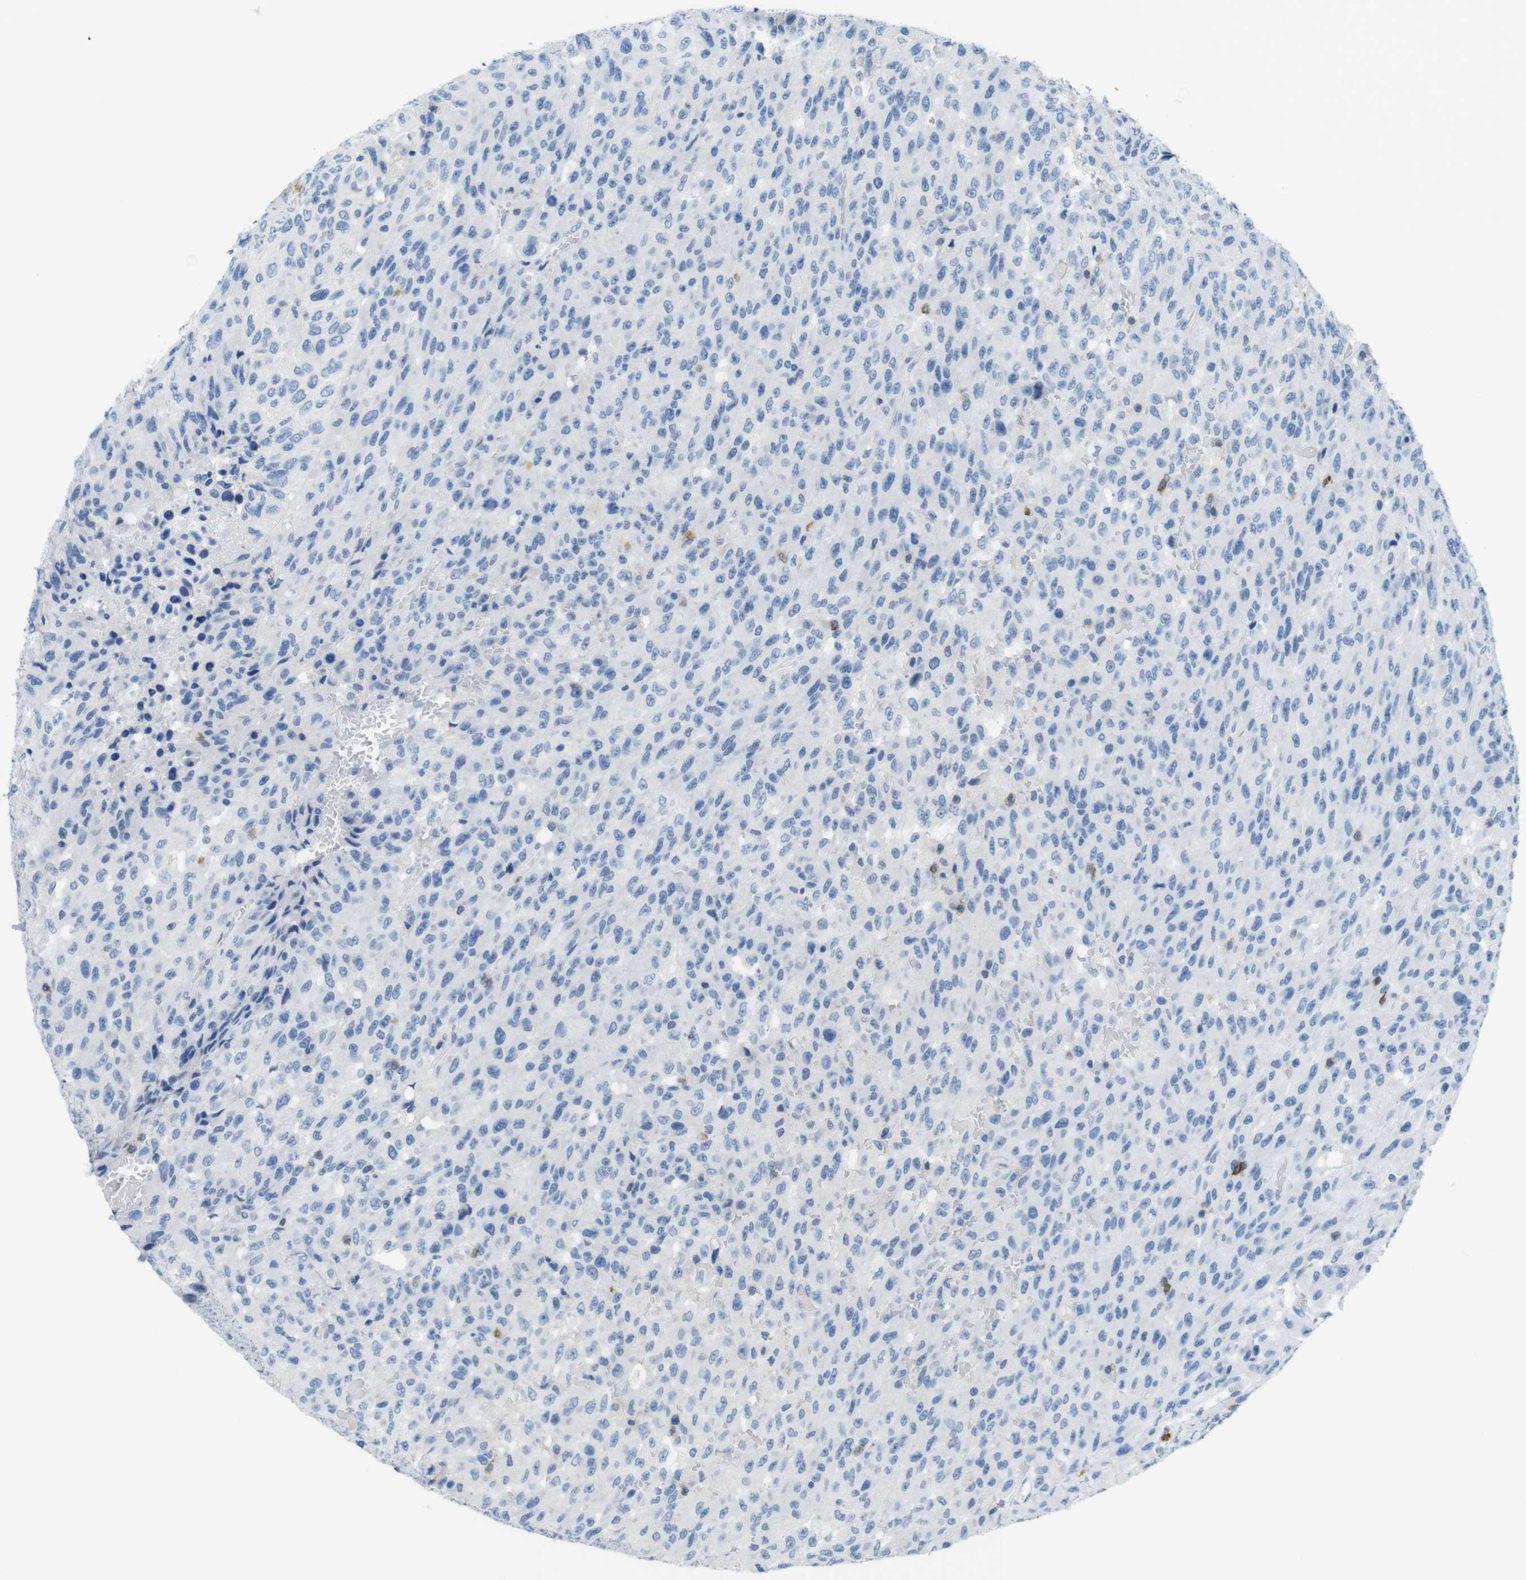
{"staining": {"intensity": "negative", "quantity": "none", "location": "none"}, "tissue": "urothelial cancer", "cell_type": "Tumor cells", "image_type": "cancer", "snomed": [{"axis": "morphology", "description": "Urothelial carcinoma, High grade"}, {"axis": "topography", "description": "Urinary bladder"}], "caption": "Immunohistochemistry micrograph of urothelial cancer stained for a protein (brown), which demonstrates no expression in tumor cells.", "gene": "CD5", "patient": {"sex": "male", "age": 66}}